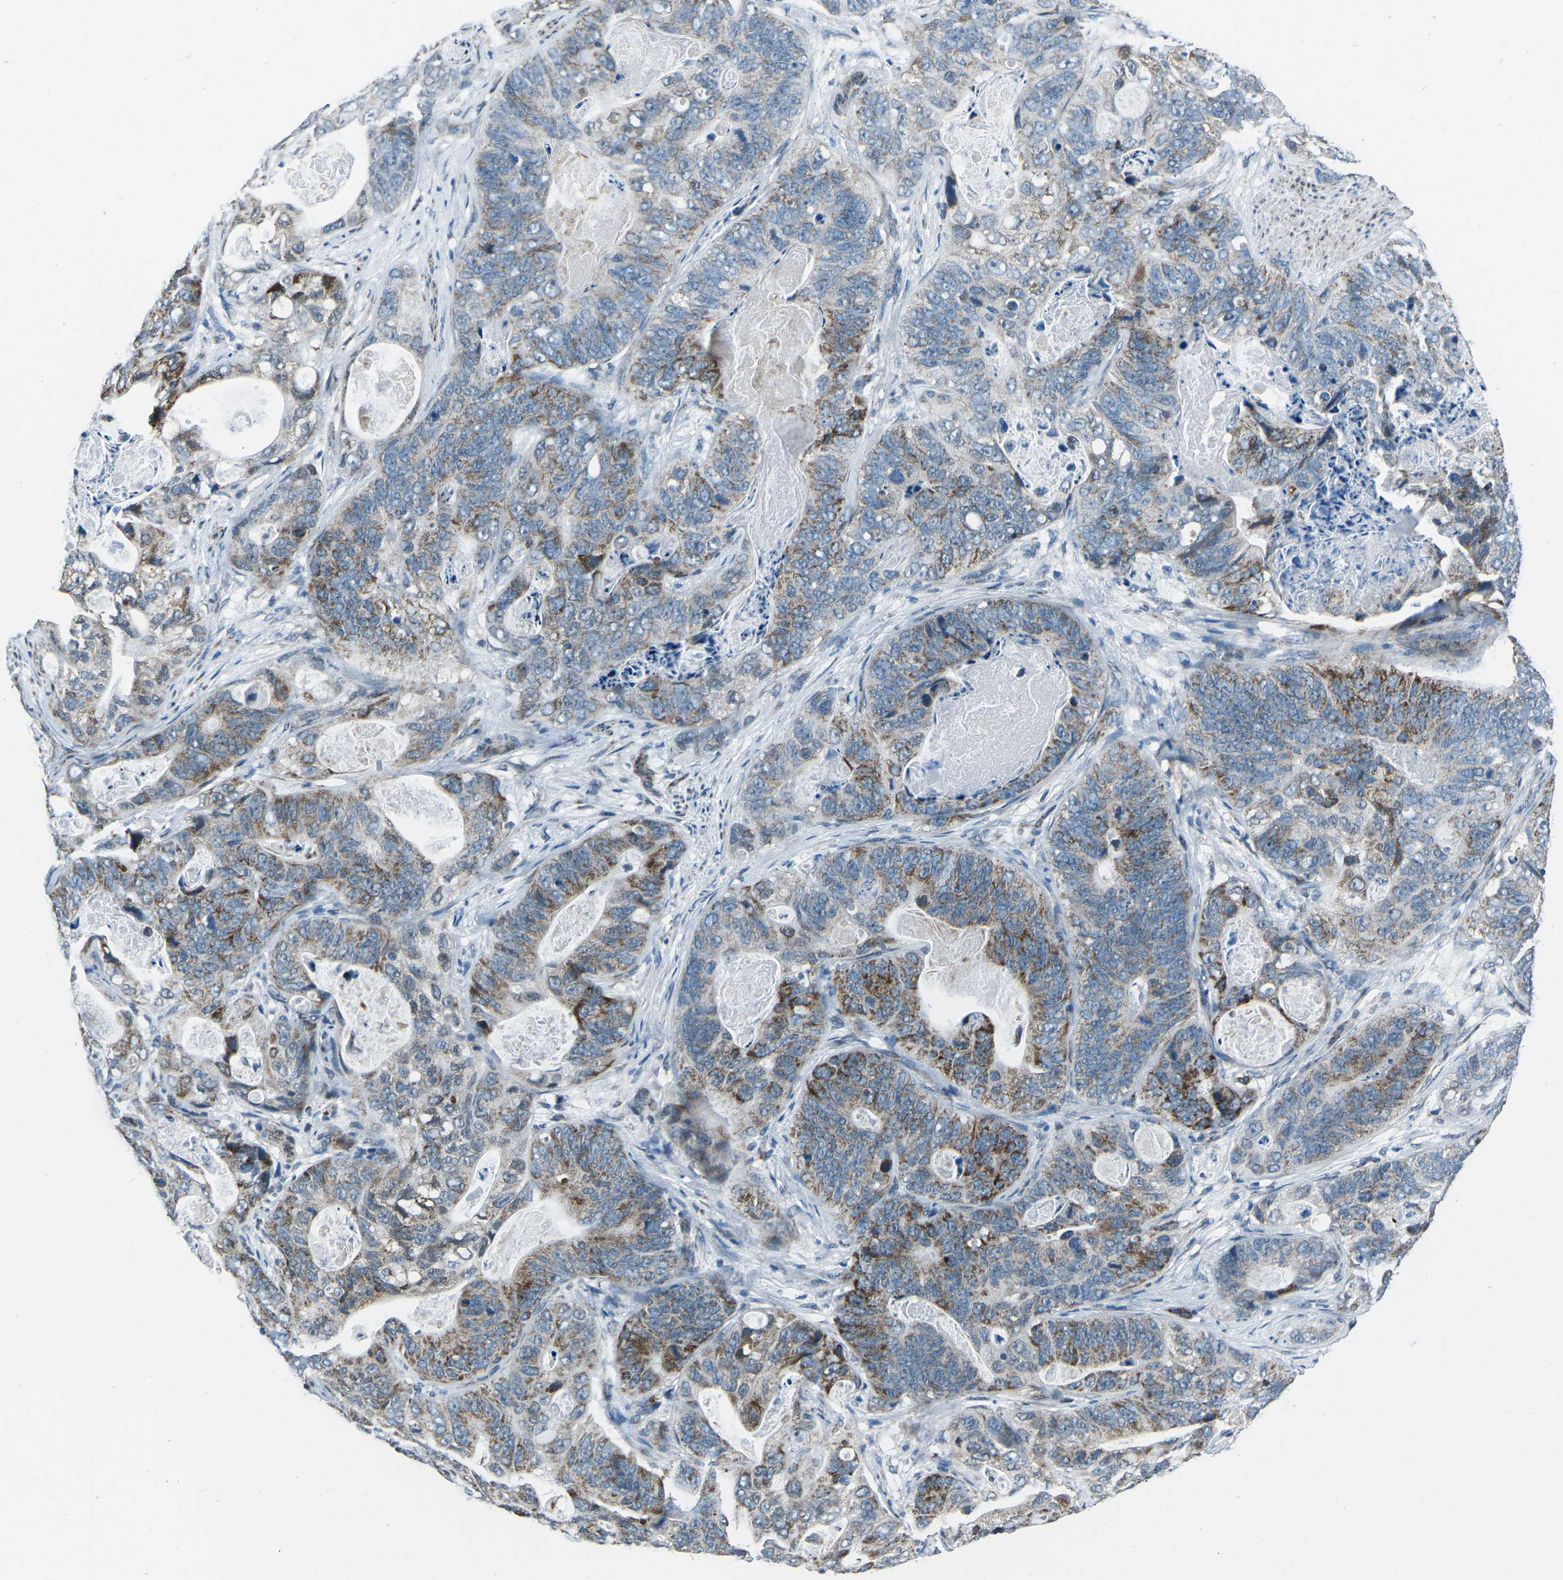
{"staining": {"intensity": "moderate", "quantity": "25%-75%", "location": "cytoplasmic/membranous"}, "tissue": "stomach cancer", "cell_type": "Tumor cells", "image_type": "cancer", "snomed": [{"axis": "morphology", "description": "Adenocarcinoma, NOS"}, {"axis": "topography", "description": "Stomach"}], "caption": "IHC staining of adenocarcinoma (stomach), which reveals medium levels of moderate cytoplasmic/membranous positivity in approximately 25%-75% of tumor cells indicating moderate cytoplasmic/membranous protein positivity. The staining was performed using DAB (brown) for protein detection and nuclei were counterstained in hematoxylin (blue).", "gene": "RFESD", "patient": {"sex": "female", "age": 89}}